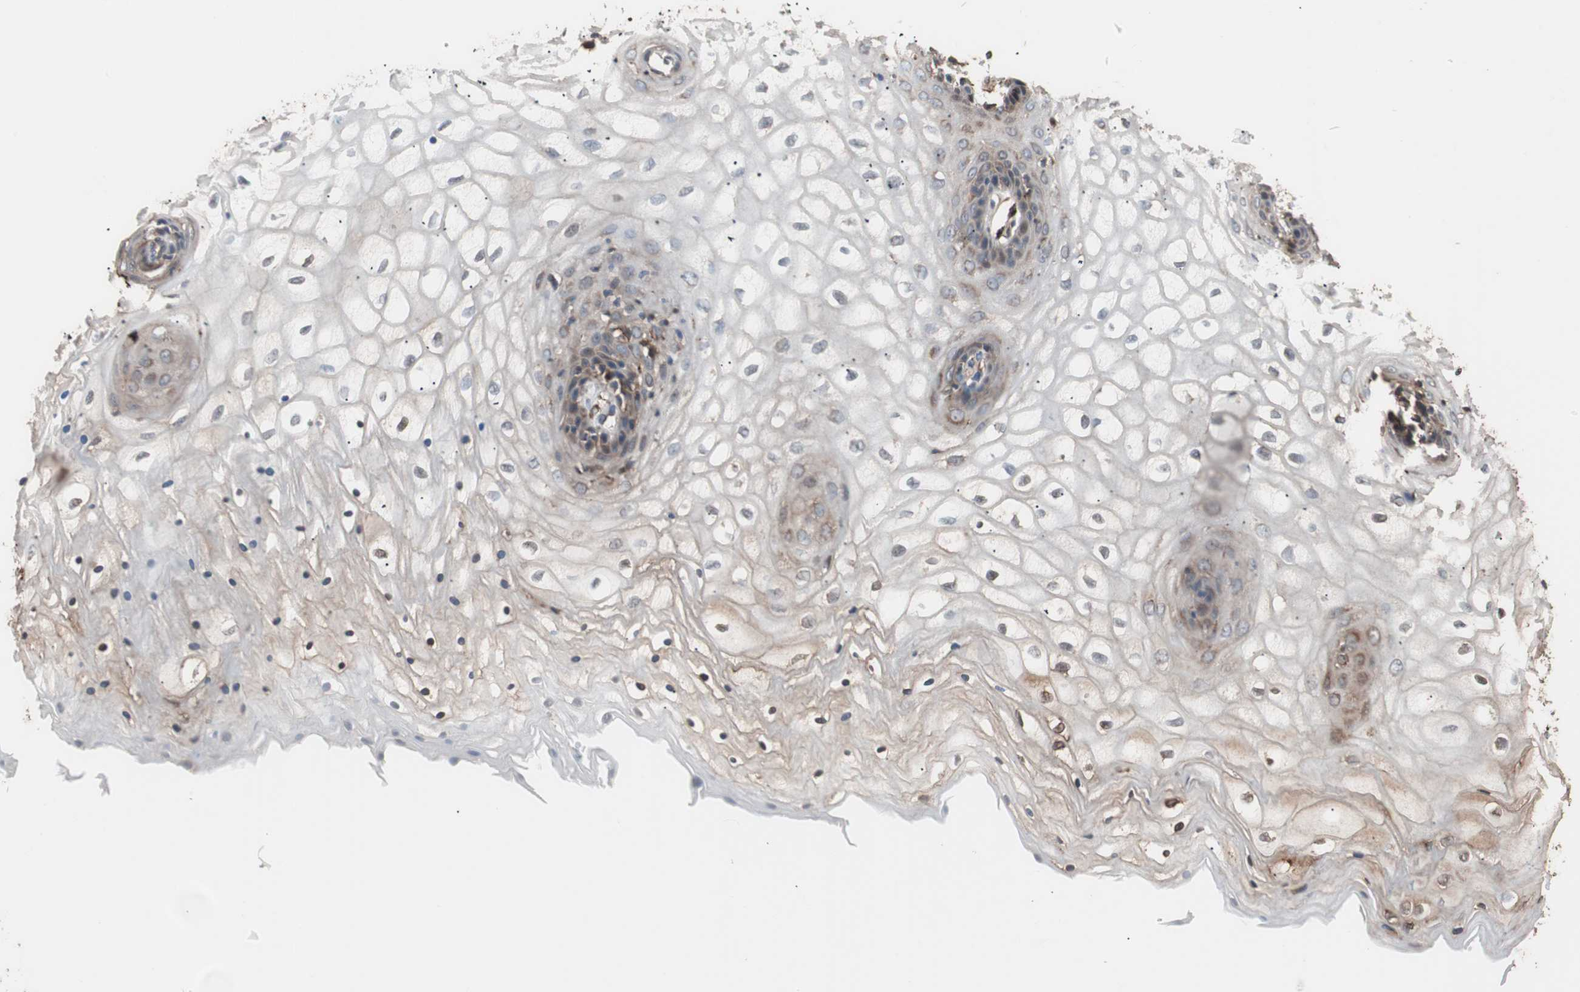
{"staining": {"intensity": "moderate", "quantity": "<25%", "location": "cytoplasmic/membranous"}, "tissue": "vagina", "cell_type": "Squamous epithelial cells", "image_type": "normal", "snomed": [{"axis": "morphology", "description": "Normal tissue, NOS"}, {"axis": "topography", "description": "Vagina"}], "caption": "Immunohistochemical staining of benign human vagina reveals low levels of moderate cytoplasmic/membranous positivity in approximately <25% of squamous epithelial cells. (DAB IHC with brightfield microscopy, high magnification).", "gene": "CCT3", "patient": {"sex": "female", "age": 34}}